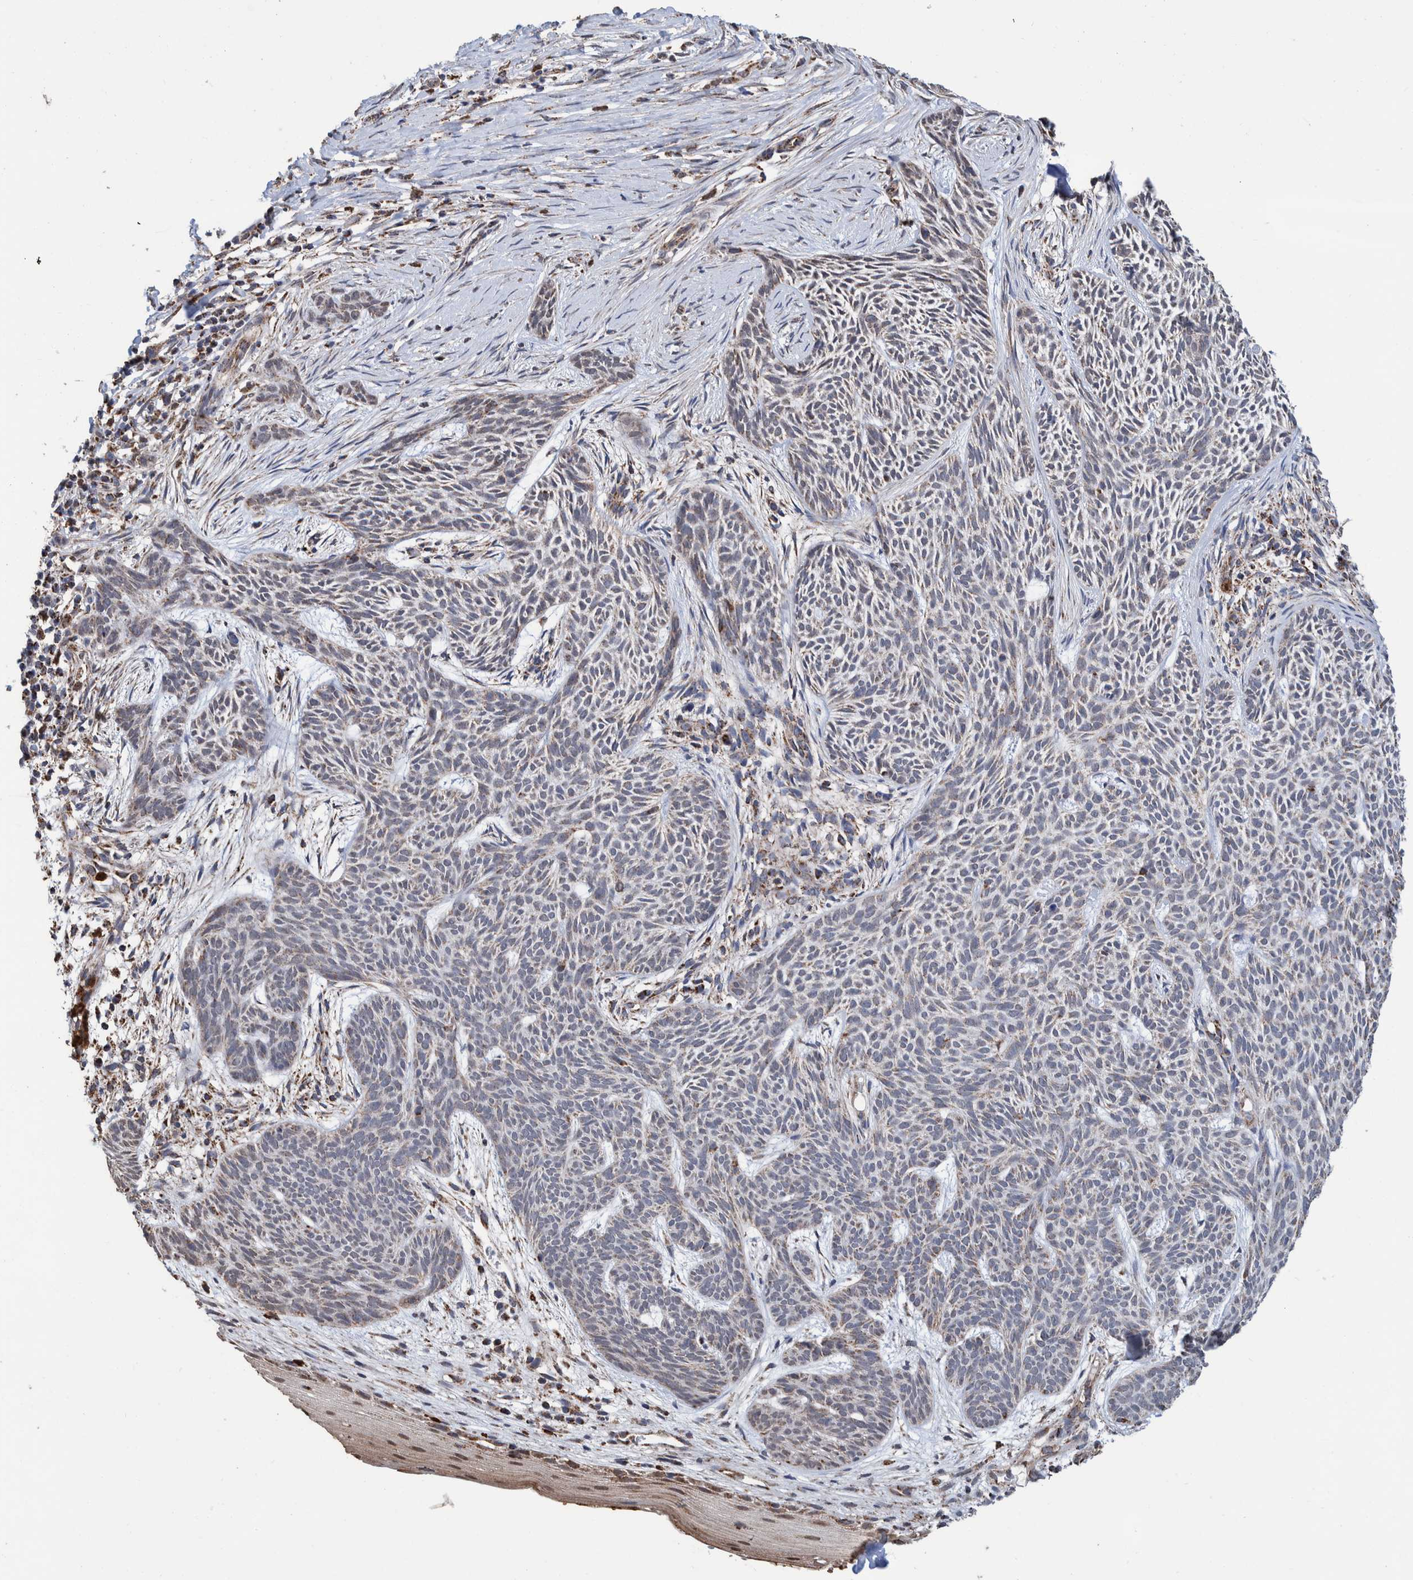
{"staining": {"intensity": "negative", "quantity": "none", "location": "none"}, "tissue": "skin cancer", "cell_type": "Tumor cells", "image_type": "cancer", "snomed": [{"axis": "morphology", "description": "Basal cell carcinoma"}, {"axis": "topography", "description": "Skin"}], "caption": "Photomicrograph shows no significant protein staining in tumor cells of skin cancer. (Brightfield microscopy of DAB (3,3'-diaminobenzidine) IHC at high magnification).", "gene": "DECR1", "patient": {"sex": "female", "age": 59}}